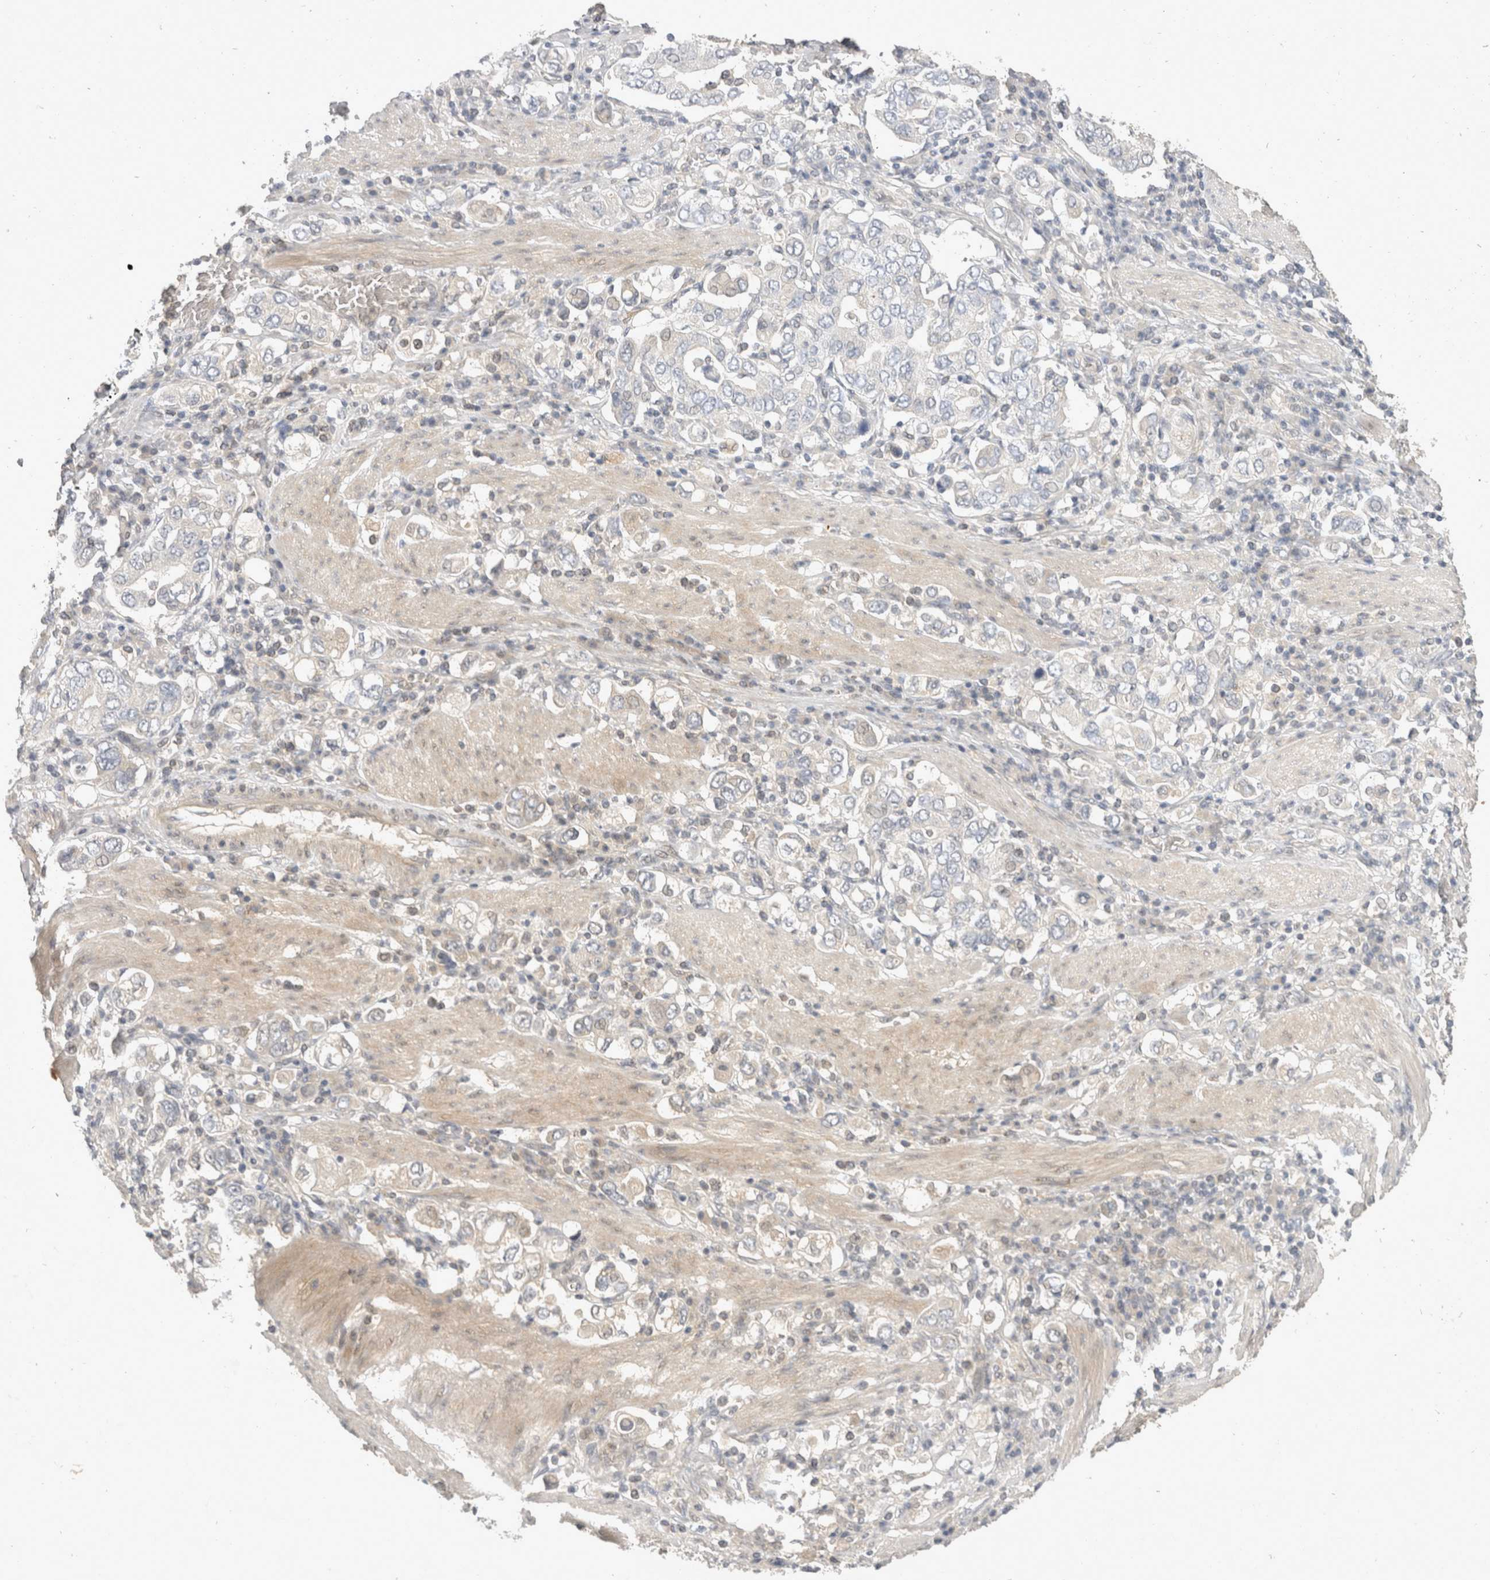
{"staining": {"intensity": "negative", "quantity": "none", "location": "none"}, "tissue": "stomach cancer", "cell_type": "Tumor cells", "image_type": "cancer", "snomed": [{"axis": "morphology", "description": "Adenocarcinoma, NOS"}, {"axis": "topography", "description": "Stomach, upper"}], "caption": "Micrograph shows no protein positivity in tumor cells of stomach cancer (adenocarcinoma) tissue. The staining is performed using DAB brown chromogen with nuclei counter-stained in using hematoxylin.", "gene": "TOM1L2", "patient": {"sex": "male", "age": 62}}